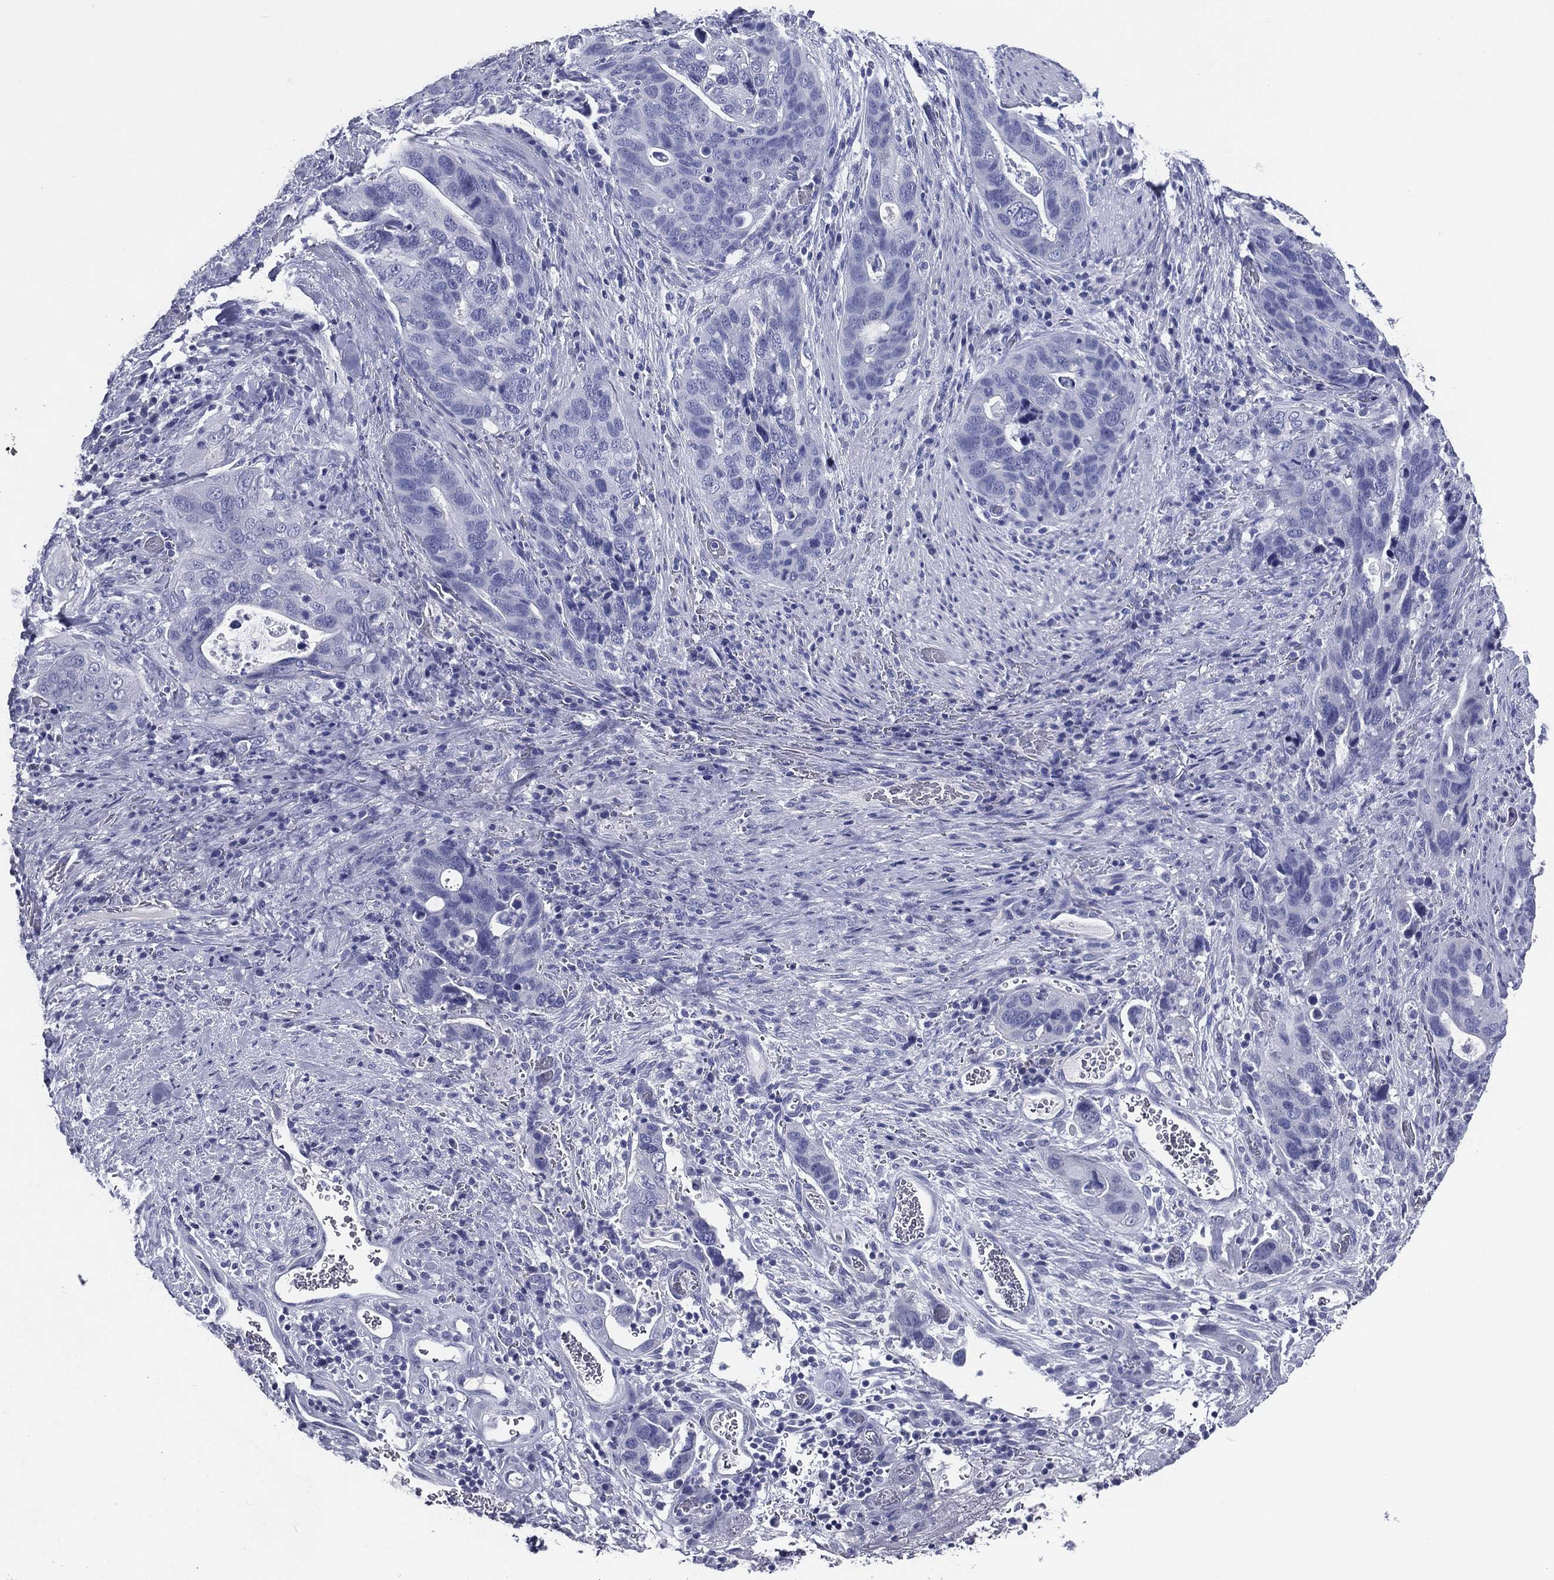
{"staining": {"intensity": "negative", "quantity": "none", "location": "none"}, "tissue": "stomach cancer", "cell_type": "Tumor cells", "image_type": "cancer", "snomed": [{"axis": "morphology", "description": "Adenocarcinoma, NOS"}, {"axis": "topography", "description": "Stomach"}], "caption": "There is no significant staining in tumor cells of stomach adenocarcinoma.", "gene": "ACE2", "patient": {"sex": "male", "age": 54}}